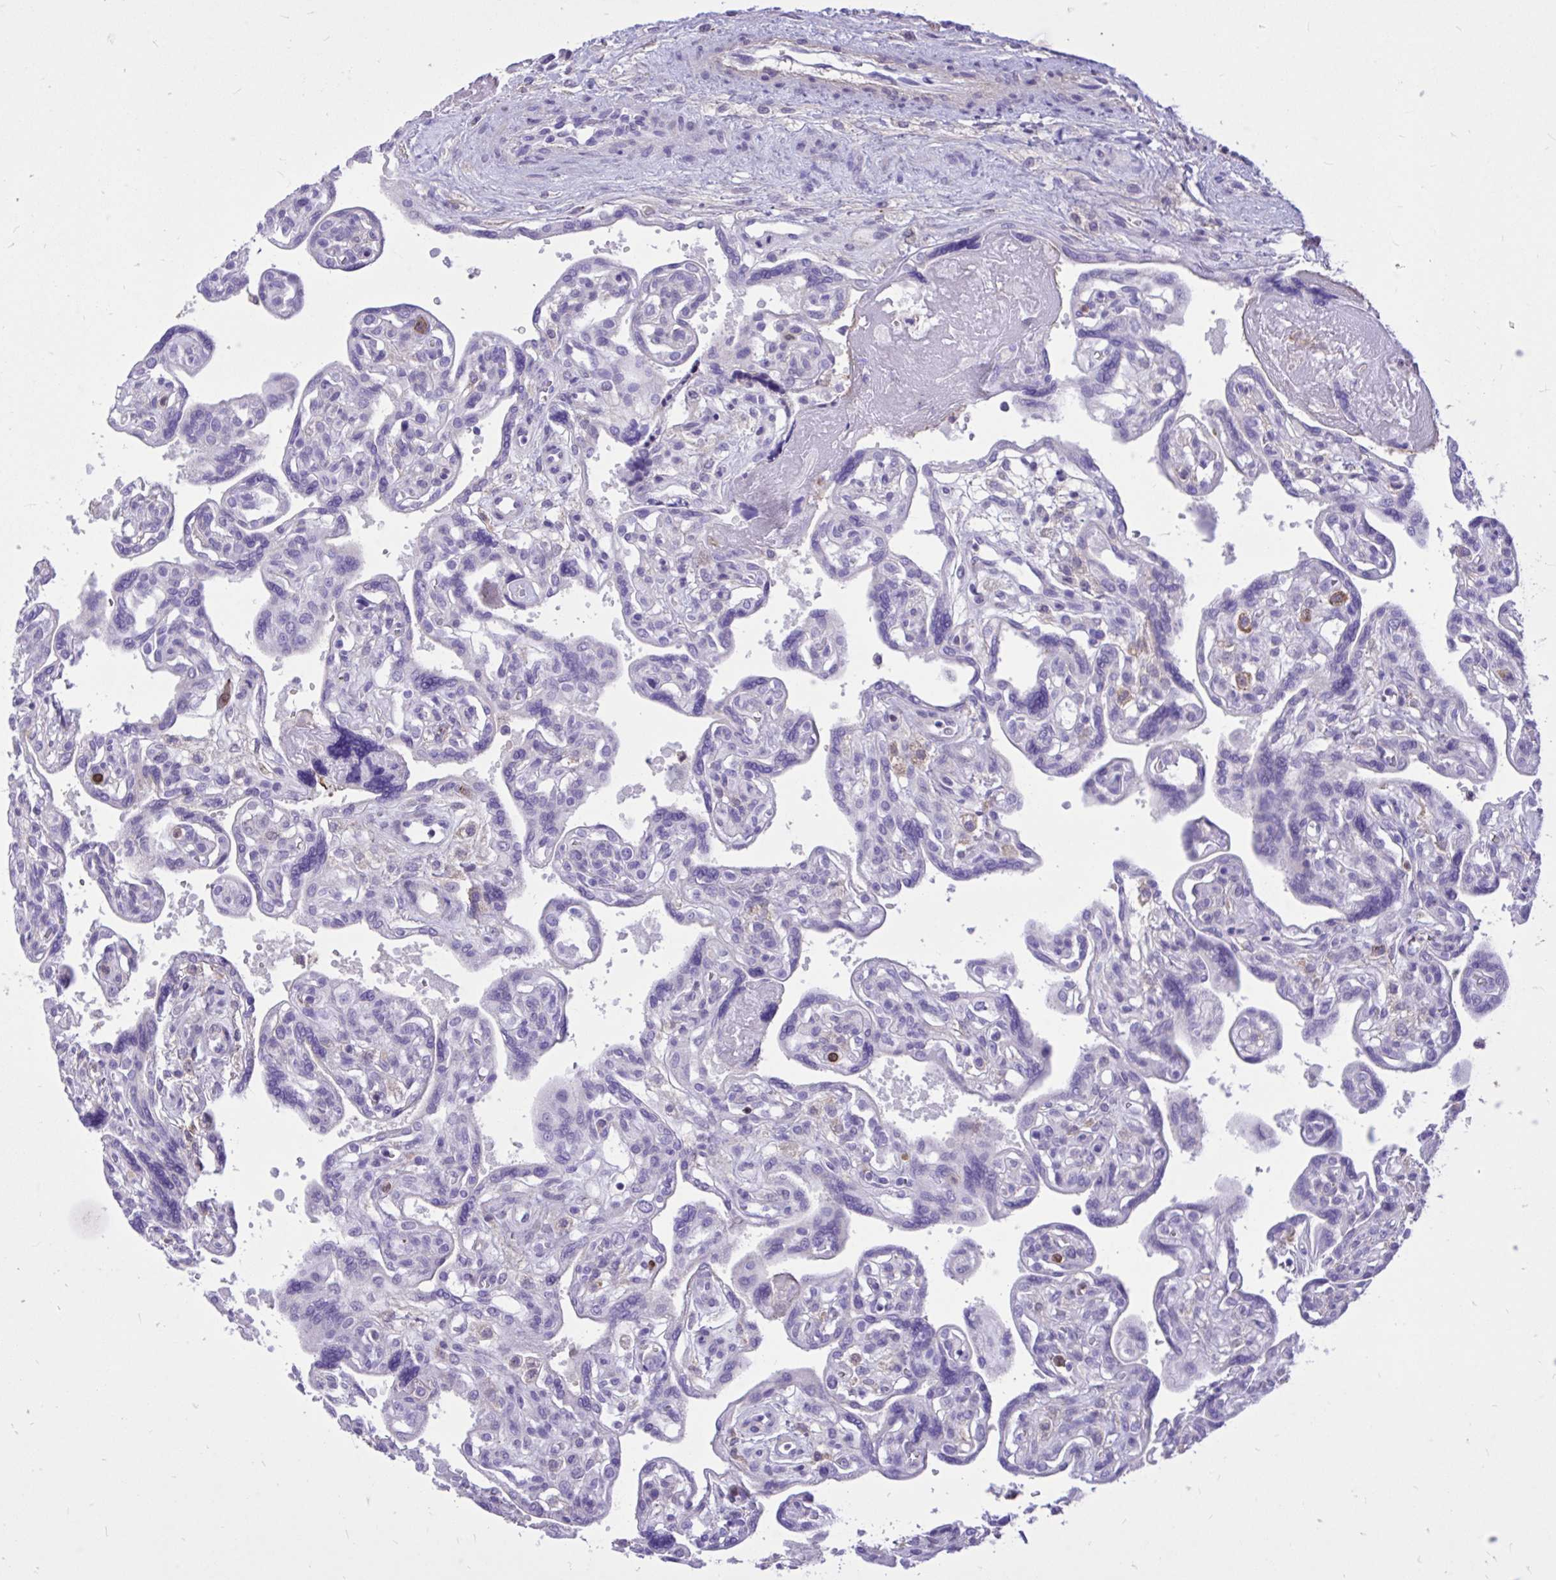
{"staining": {"intensity": "negative", "quantity": "none", "location": "none"}, "tissue": "placenta", "cell_type": "Decidual cells", "image_type": "normal", "snomed": [{"axis": "morphology", "description": "Normal tissue, NOS"}, {"axis": "topography", "description": "Placenta"}], "caption": "Immunohistochemical staining of unremarkable human placenta displays no significant positivity in decidual cells.", "gene": "TLR7", "patient": {"sex": "female", "age": 39}}